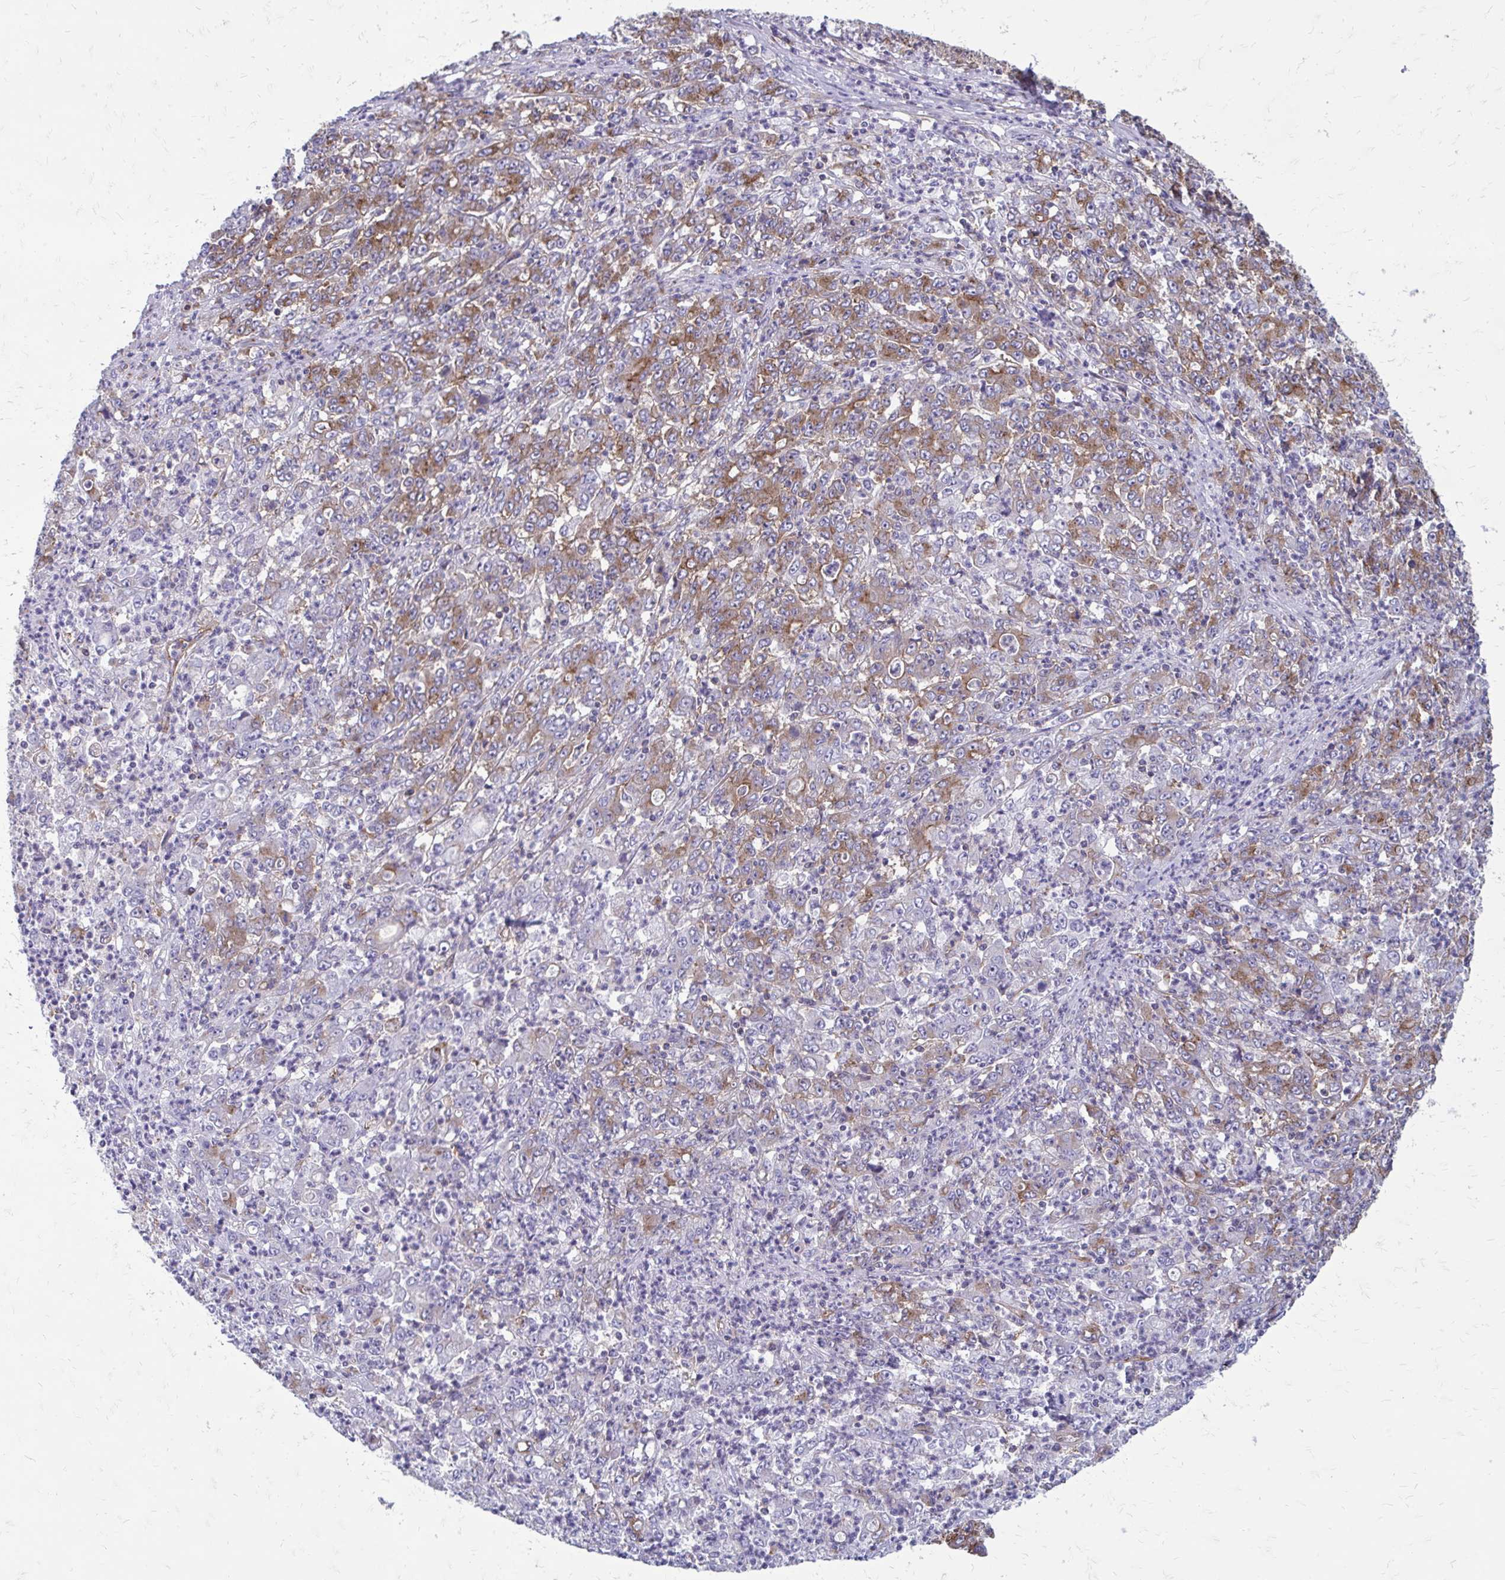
{"staining": {"intensity": "moderate", "quantity": "25%-75%", "location": "cytoplasmic/membranous"}, "tissue": "stomach cancer", "cell_type": "Tumor cells", "image_type": "cancer", "snomed": [{"axis": "morphology", "description": "Adenocarcinoma, NOS"}, {"axis": "topography", "description": "Stomach, lower"}], "caption": "Human stomach cancer stained with a protein marker reveals moderate staining in tumor cells.", "gene": "CLTA", "patient": {"sex": "female", "age": 71}}